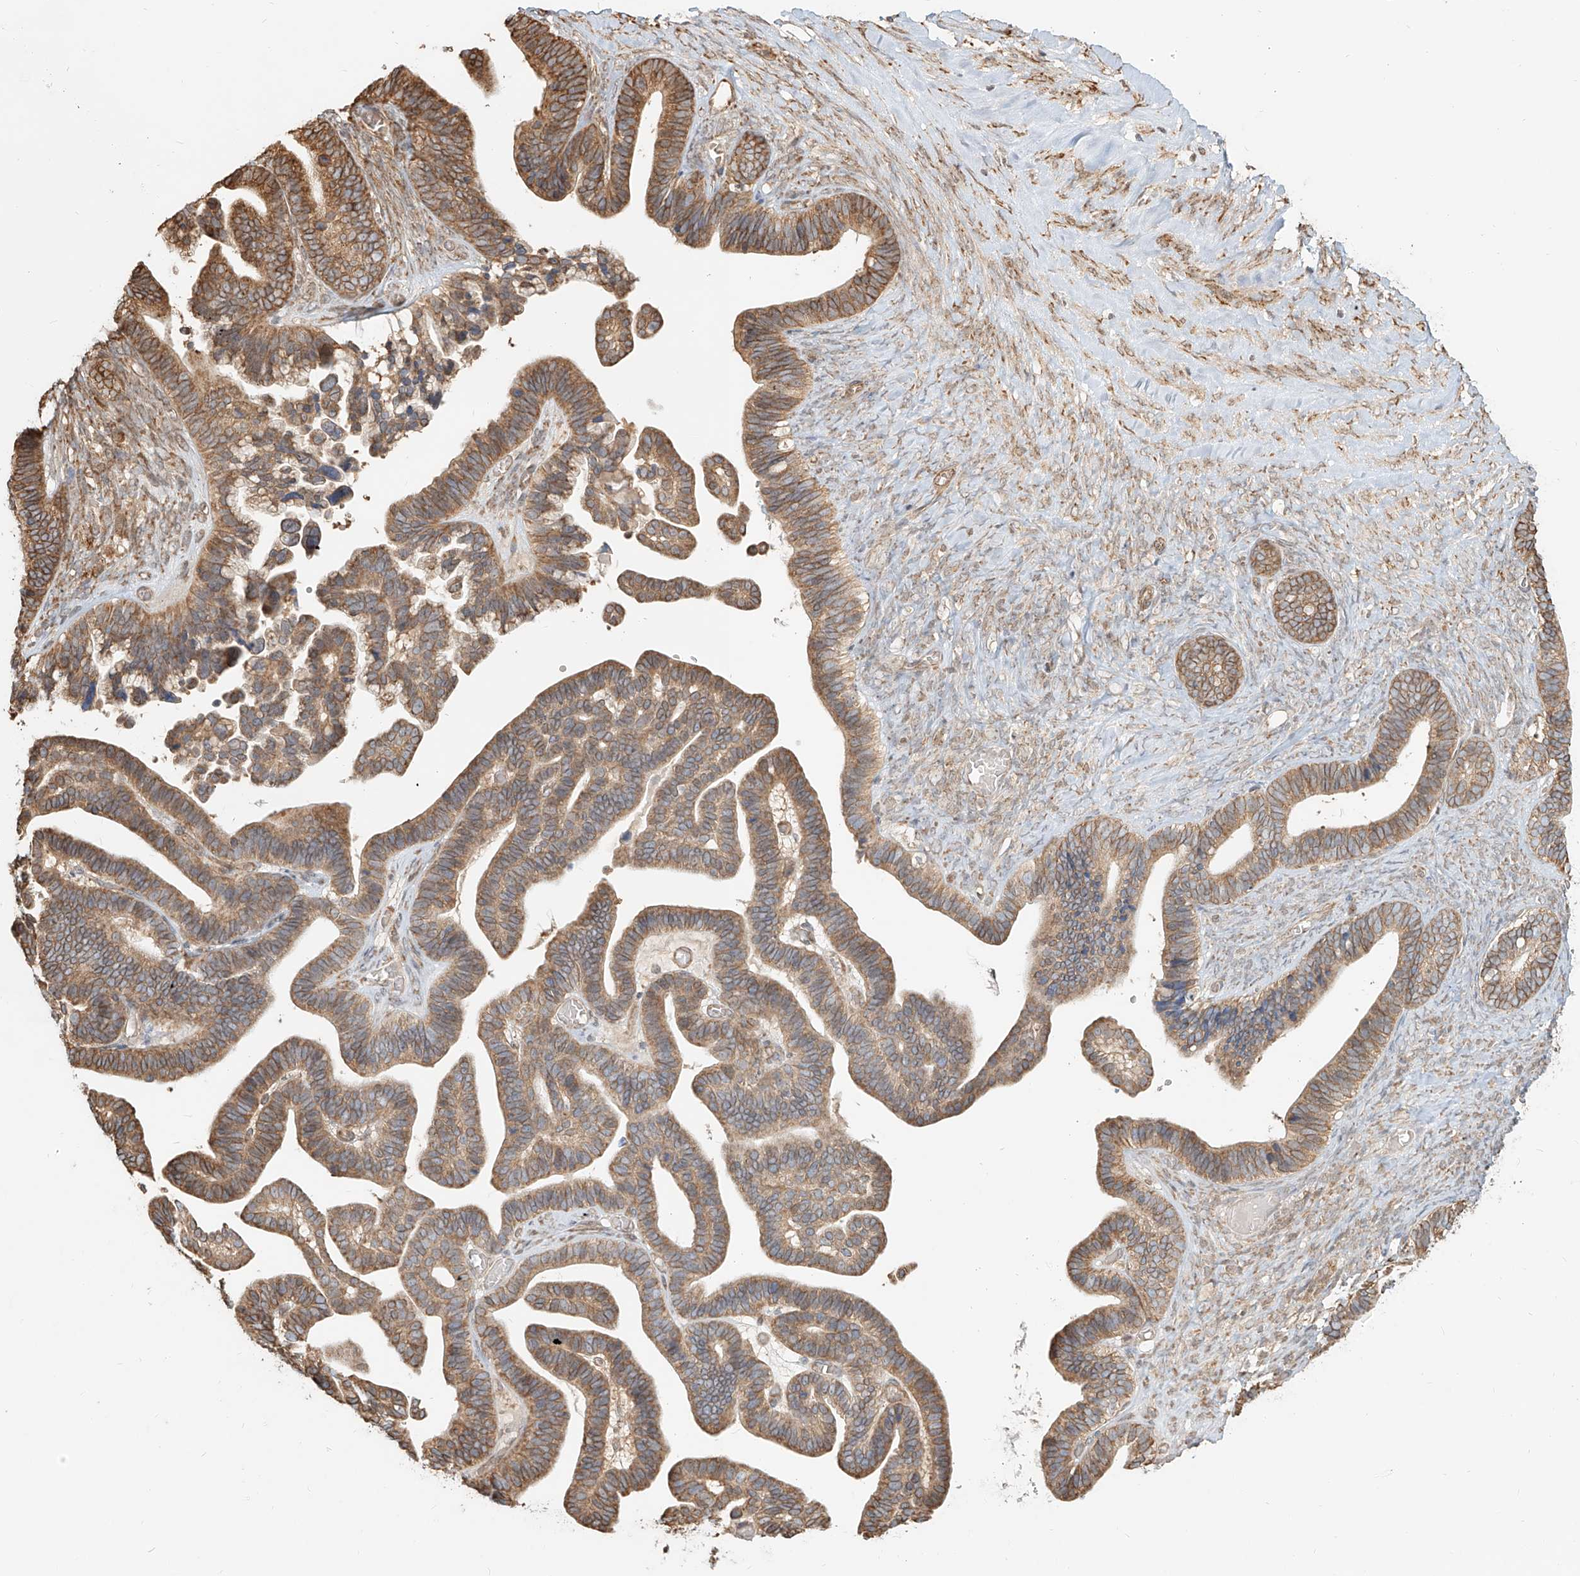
{"staining": {"intensity": "moderate", "quantity": ">75%", "location": "cytoplasmic/membranous"}, "tissue": "ovarian cancer", "cell_type": "Tumor cells", "image_type": "cancer", "snomed": [{"axis": "morphology", "description": "Cystadenocarcinoma, serous, NOS"}, {"axis": "topography", "description": "Ovary"}], "caption": "Protein staining by immunohistochemistry (IHC) exhibits moderate cytoplasmic/membranous staining in approximately >75% of tumor cells in ovarian cancer (serous cystadenocarcinoma). Ihc stains the protein of interest in brown and the nuclei are stained blue.", "gene": "UBE2K", "patient": {"sex": "female", "age": 56}}